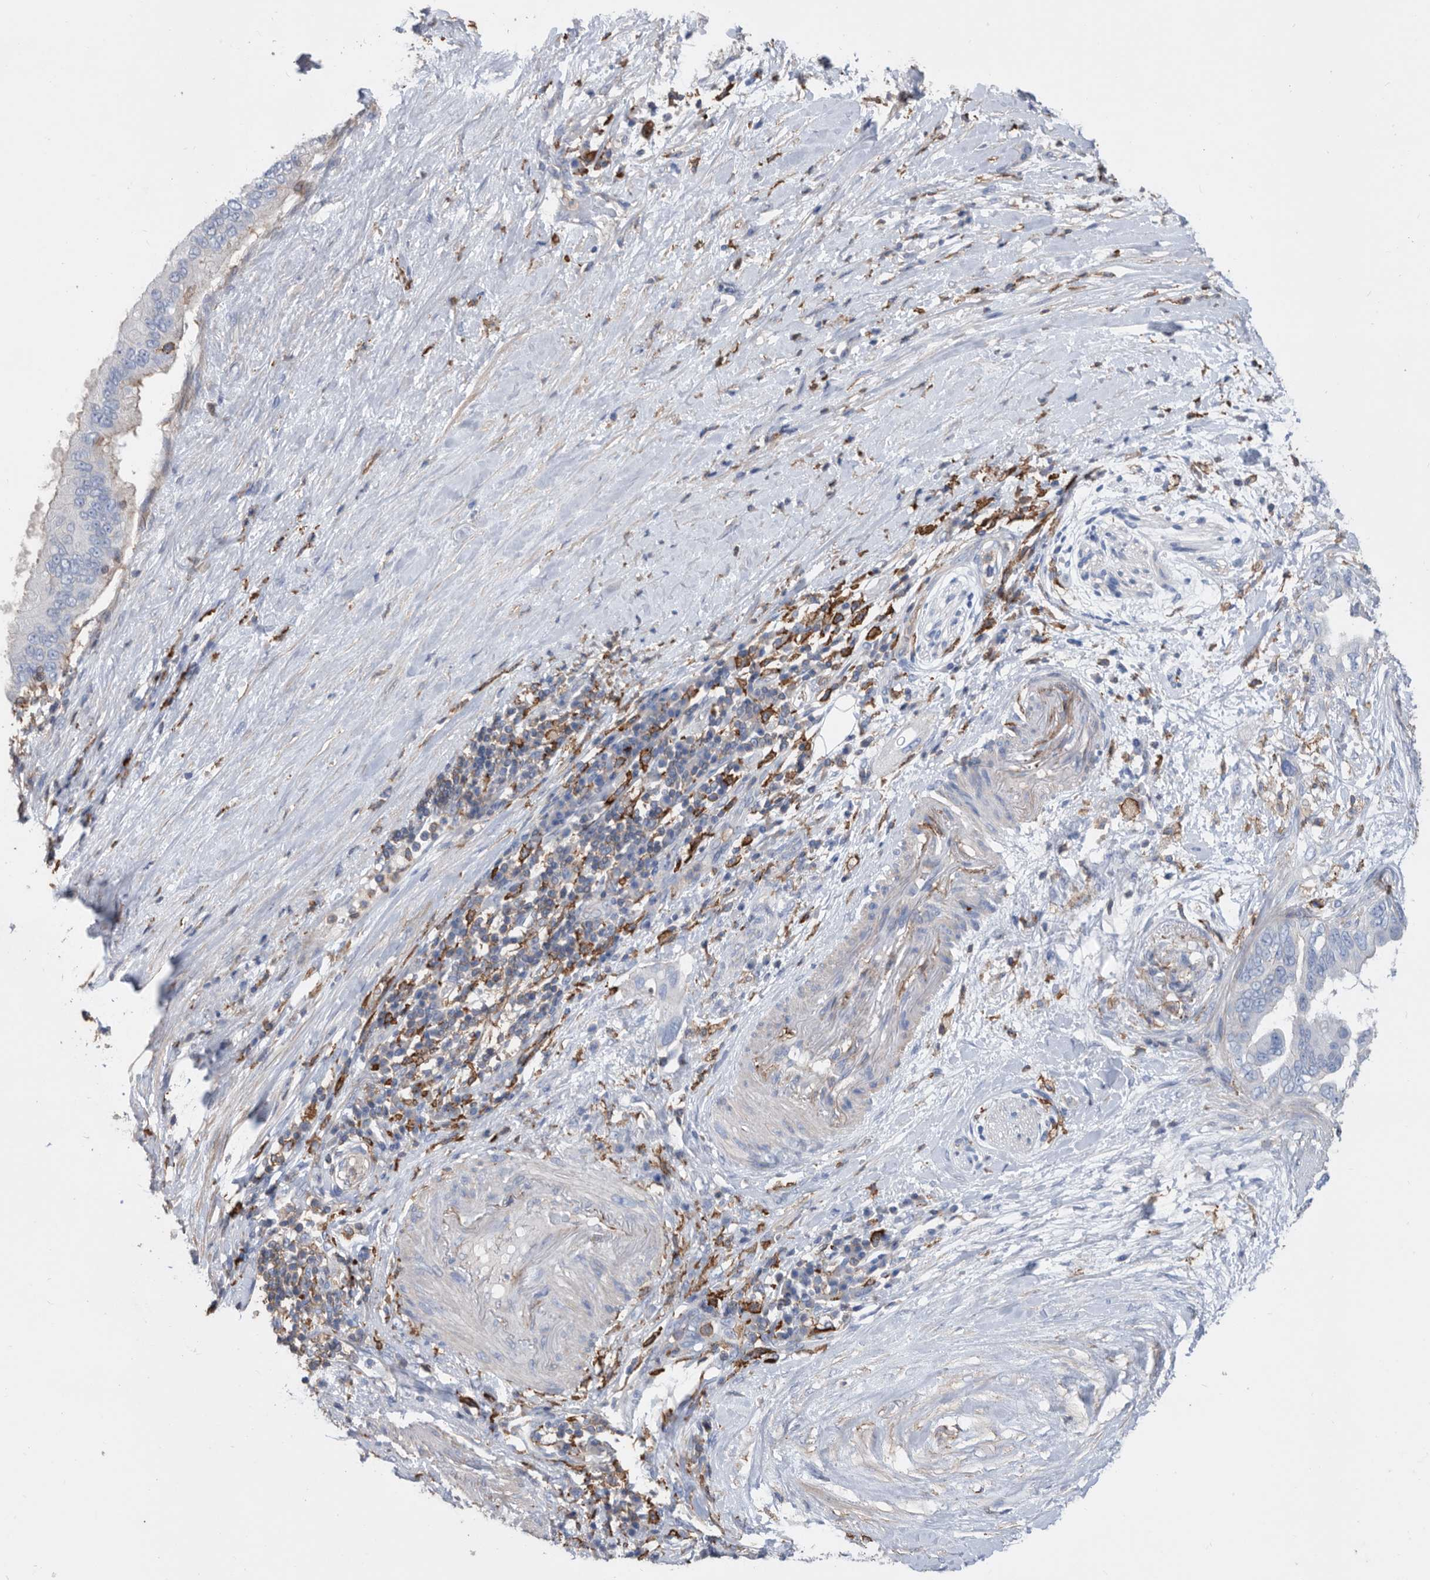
{"staining": {"intensity": "negative", "quantity": "none", "location": "none"}, "tissue": "pancreatic cancer", "cell_type": "Tumor cells", "image_type": "cancer", "snomed": [{"axis": "morphology", "description": "Adenocarcinoma, NOS"}, {"axis": "topography", "description": "Pancreas"}], "caption": "Immunohistochemistry (IHC) of human pancreatic adenocarcinoma displays no staining in tumor cells. Brightfield microscopy of IHC stained with DAB (brown) and hematoxylin (blue), captured at high magnification.", "gene": "MS4A4A", "patient": {"sex": "female", "age": 56}}